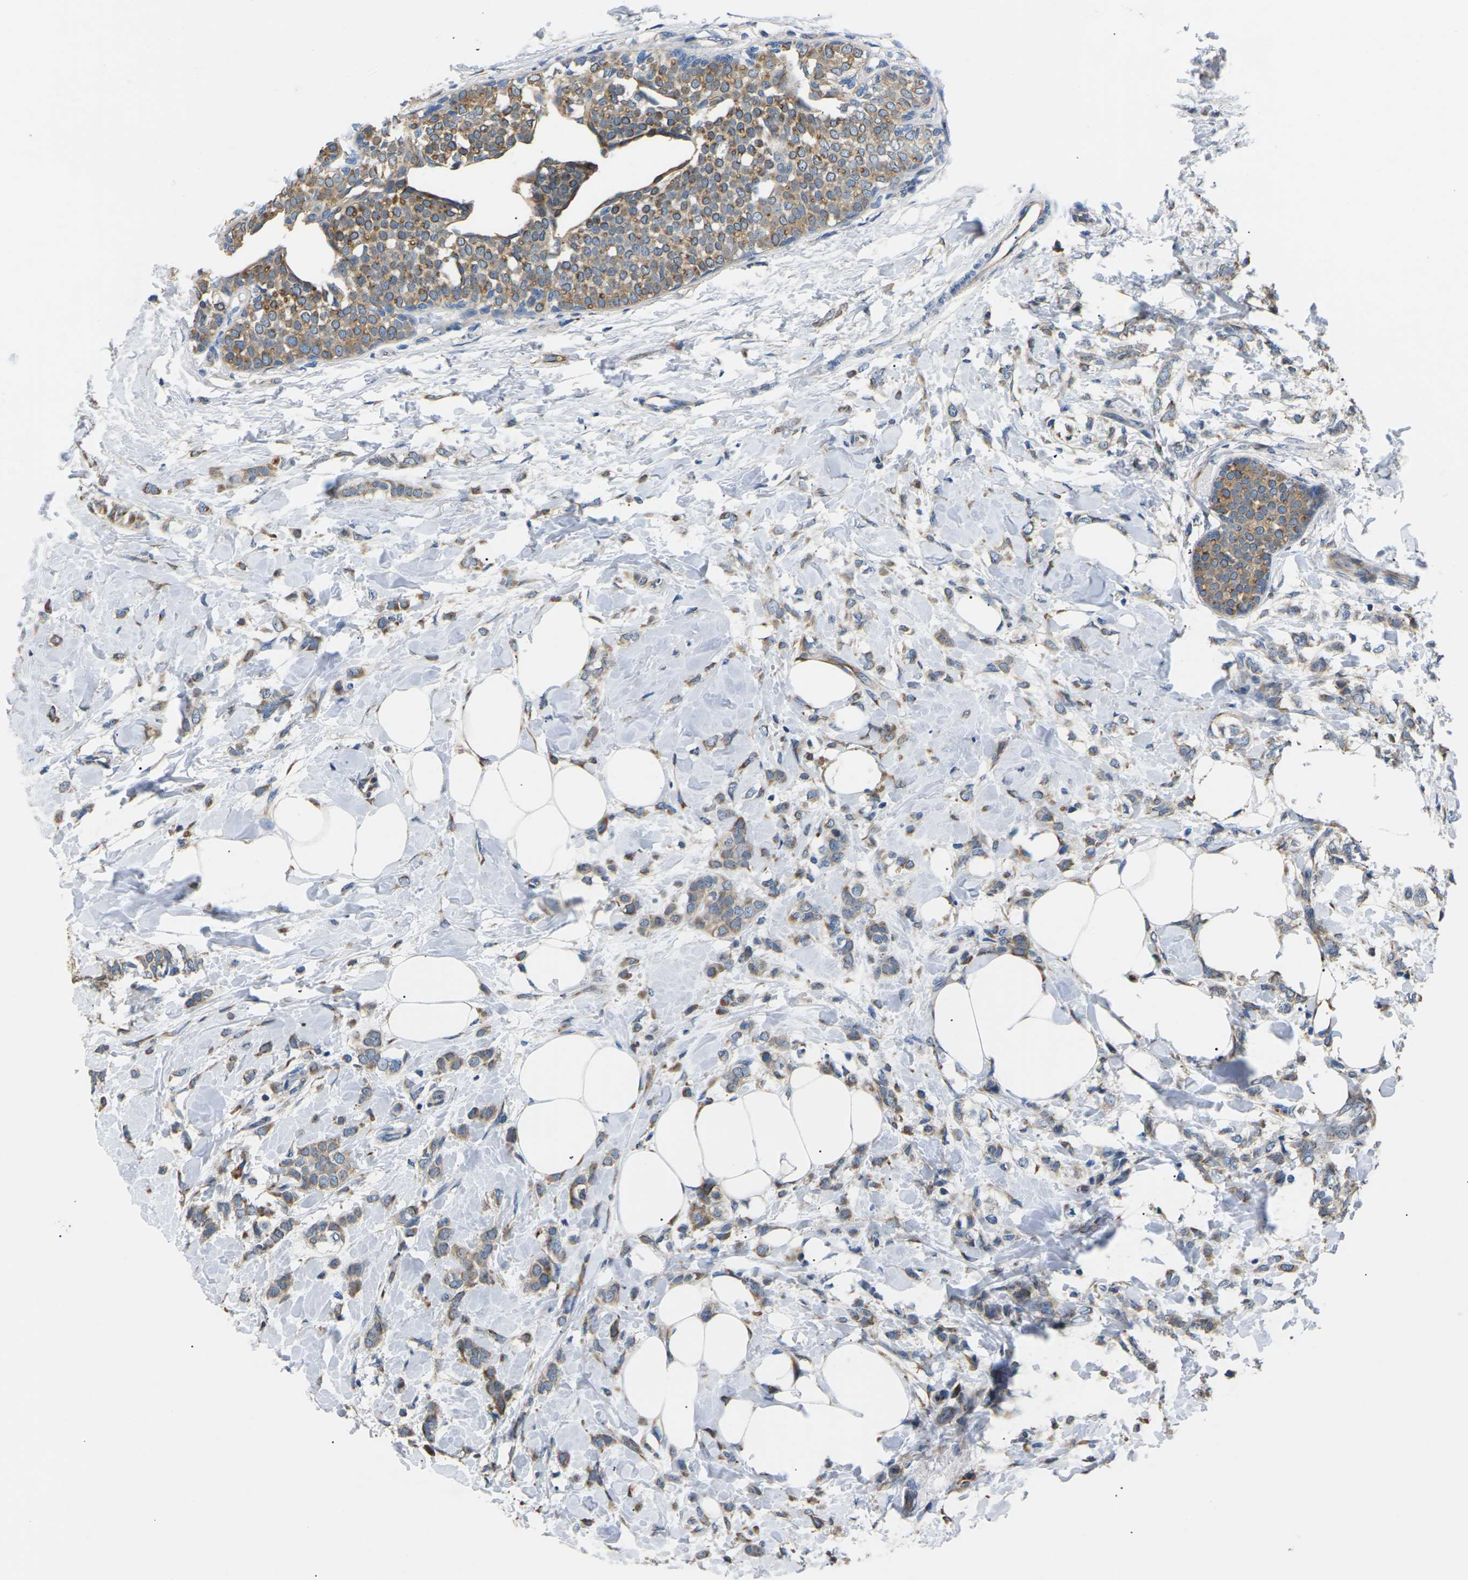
{"staining": {"intensity": "moderate", "quantity": ">75%", "location": "cytoplasmic/membranous"}, "tissue": "breast cancer", "cell_type": "Tumor cells", "image_type": "cancer", "snomed": [{"axis": "morphology", "description": "Lobular carcinoma, in situ"}, {"axis": "morphology", "description": "Lobular carcinoma"}, {"axis": "topography", "description": "Breast"}], "caption": "Breast cancer was stained to show a protein in brown. There is medium levels of moderate cytoplasmic/membranous expression in about >75% of tumor cells.", "gene": "KLHDC8B", "patient": {"sex": "female", "age": 41}}